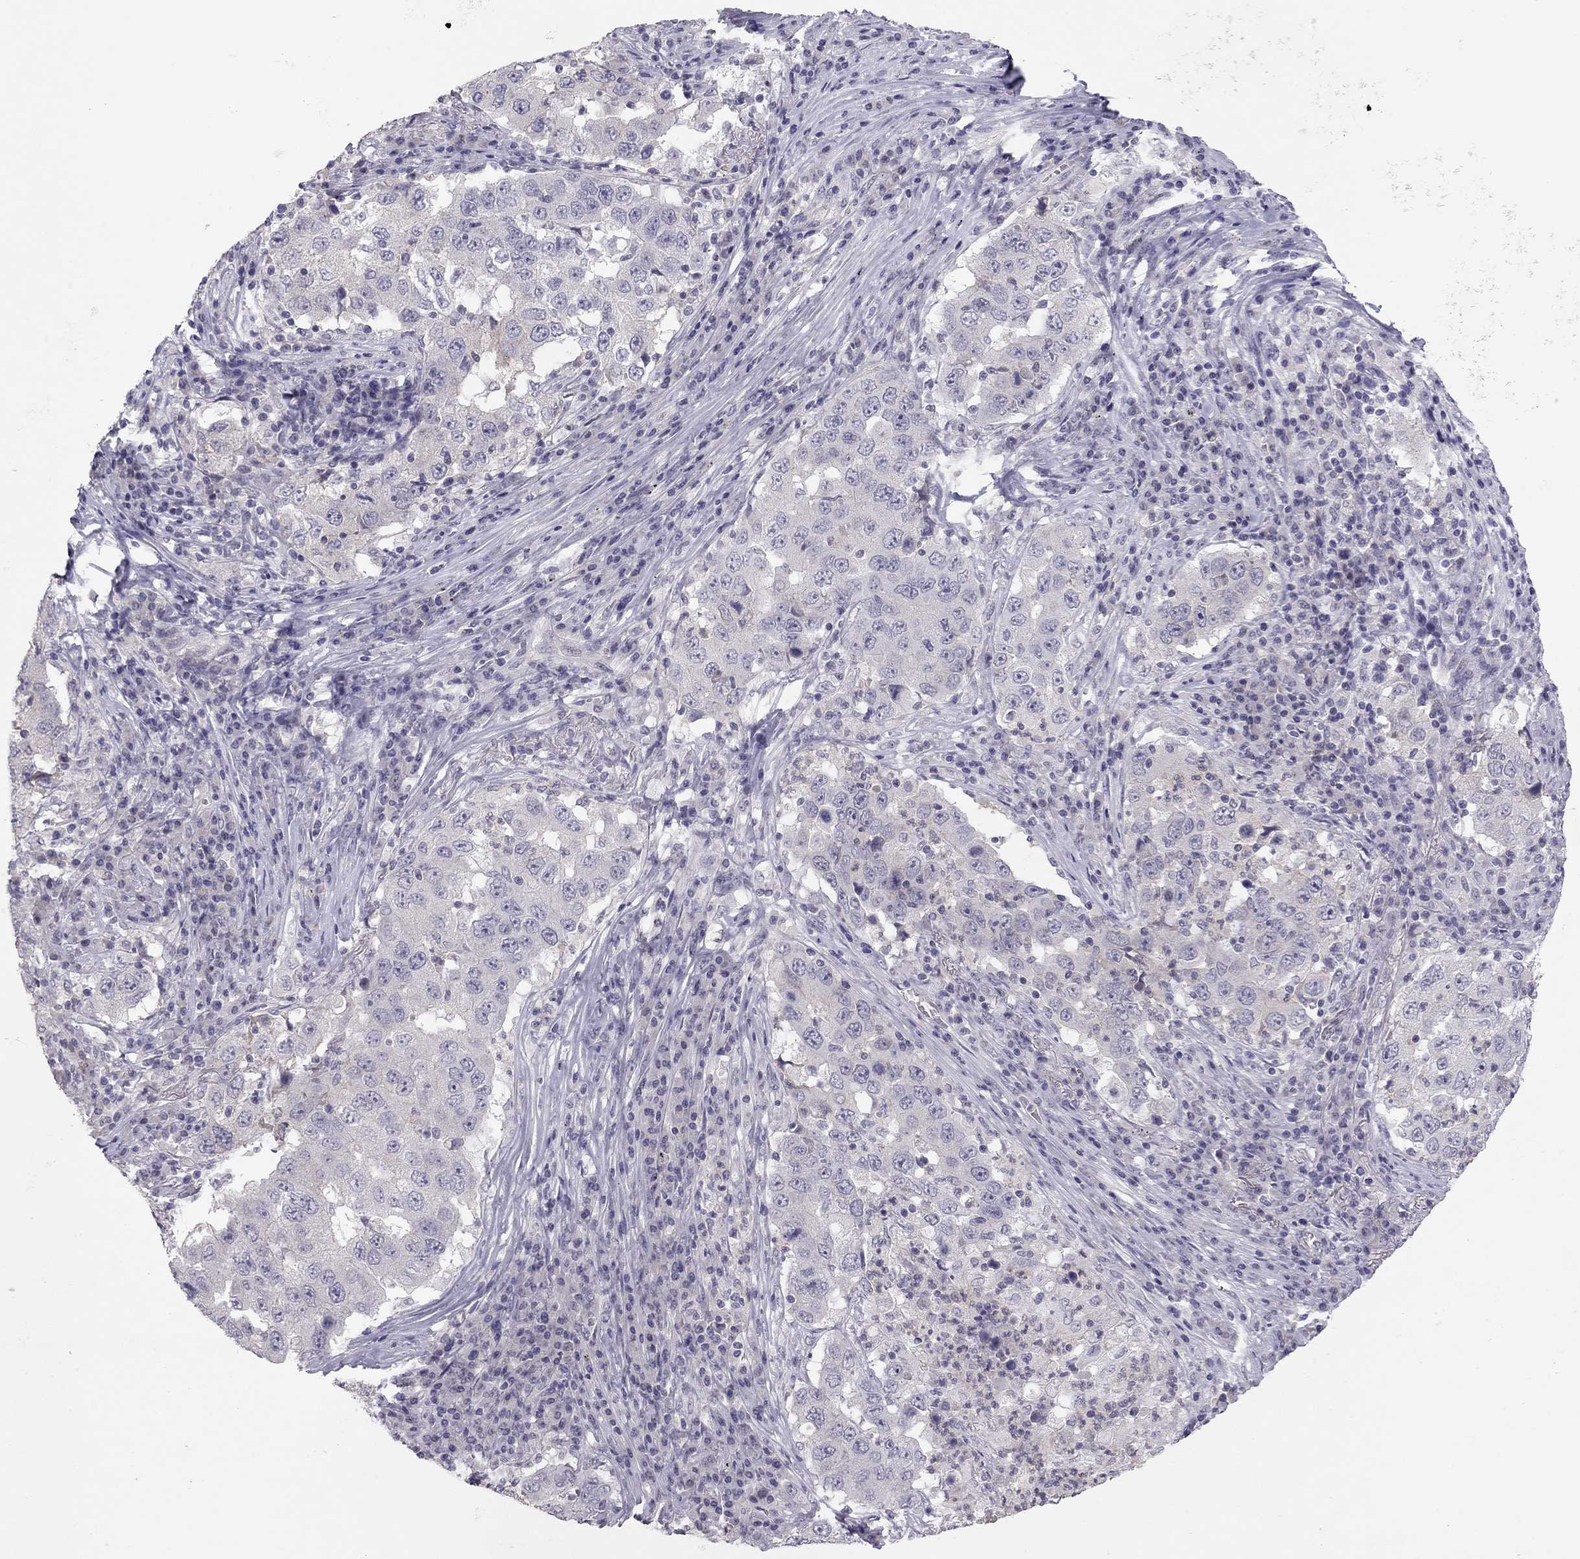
{"staining": {"intensity": "negative", "quantity": "none", "location": "none"}, "tissue": "lung cancer", "cell_type": "Tumor cells", "image_type": "cancer", "snomed": [{"axis": "morphology", "description": "Adenocarcinoma, NOS"}, {"axis": "topography", "description": "Lung"}], "caption": "Lung cancer stained for a protein using IHC demonstrates no expression tumor cells.", "gene": "ADORA2A", "patient": {"sex": "male", "age": 73}}